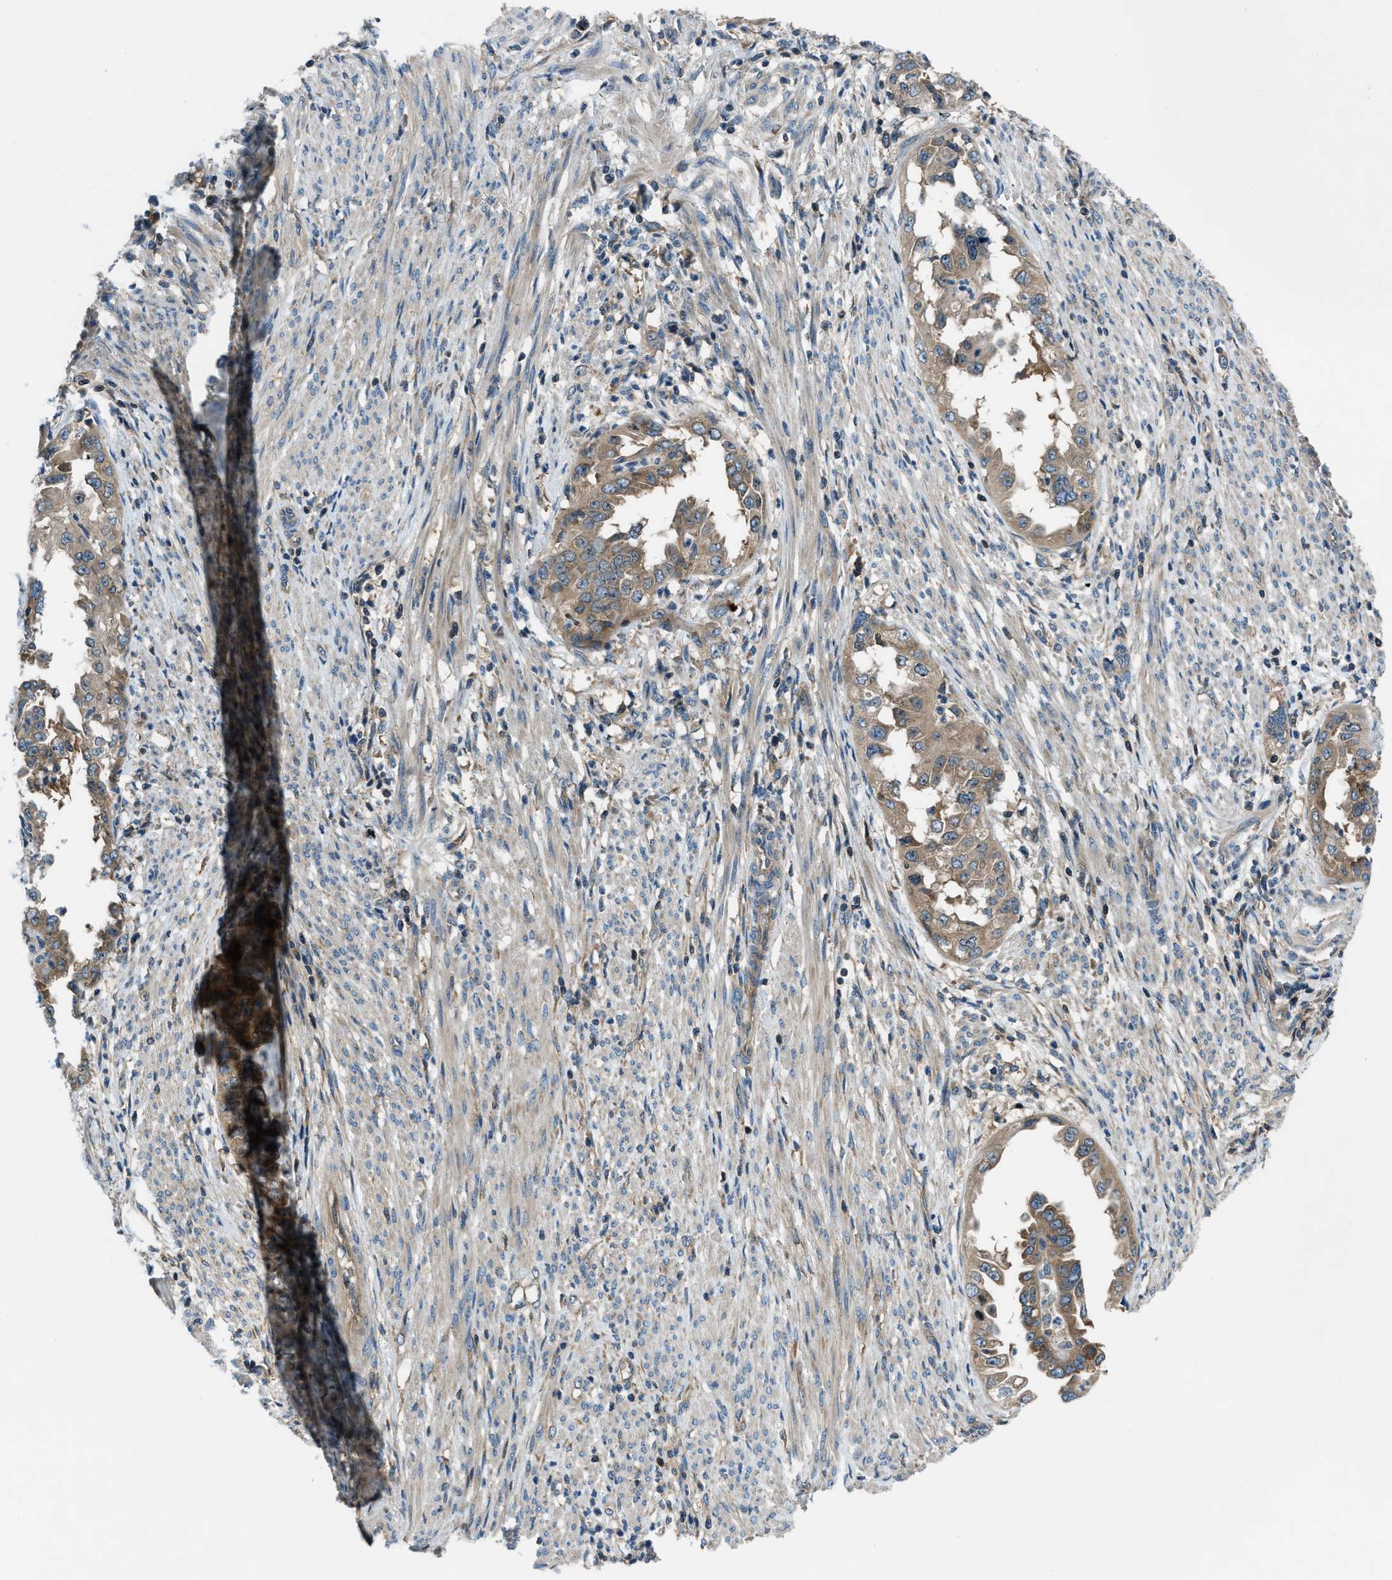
{"staining": {"intensity": "moderate", "quantity": ">75%", "location": "cytoplasmic/membranous"}, "tissue": "endometrial cancer", "cell_type": "Tumor cells", "image_type": "cancer", "snomed": [{"axis": "morphology", "description": "Adenocarcinoma, NOS"}, {"axis": "topography", "description": "Endometrium"}], "caption": "High-power microscopy captured an IHC histopathology image of adenocarcinoma (endometrial), revealing moderate cytoplasmic/membranous expression in approximately >75% of tumor cells.", "gene": "ARFGAP2", "patient": {"sex": "female", "age": 85}}